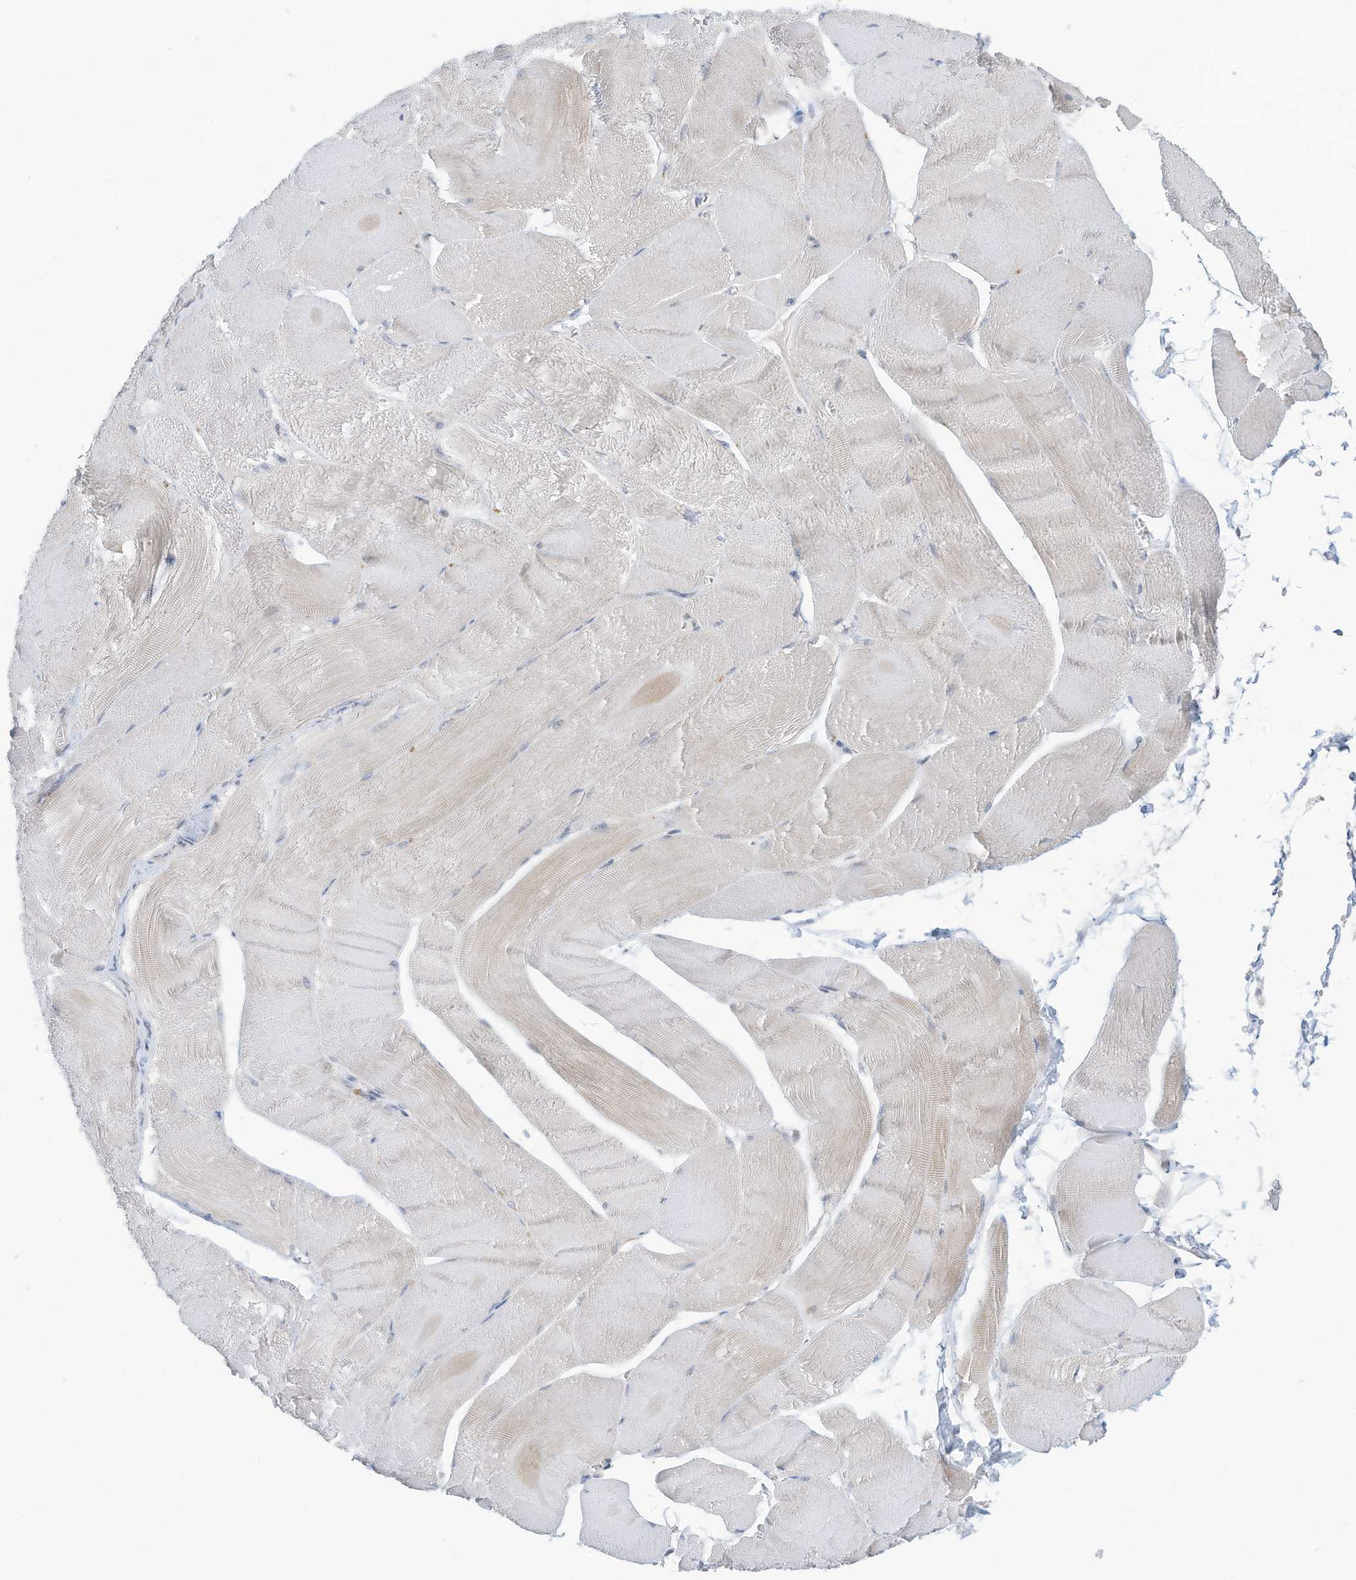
{"staining": {"intensity": "negative", "quantity": "none", "location": "none"}, "tissue": "skeletal muscle", "cell_type": "Myocytes", "image_type": "normal", "snomed": [{"axis": "morphology", "description": "Normal tissue, NOS"}, {"axis": "morphology", "description": "Basal cell carcinoma"}, {"axis": "topography", "description": "Skeletal muscle"}], "caption": "This is an IHC image of normal skeletal muscle. There is no positivity in myocytes.", "gene": "SLC1A5", "patient": {"sex": "female", "age": 64}}